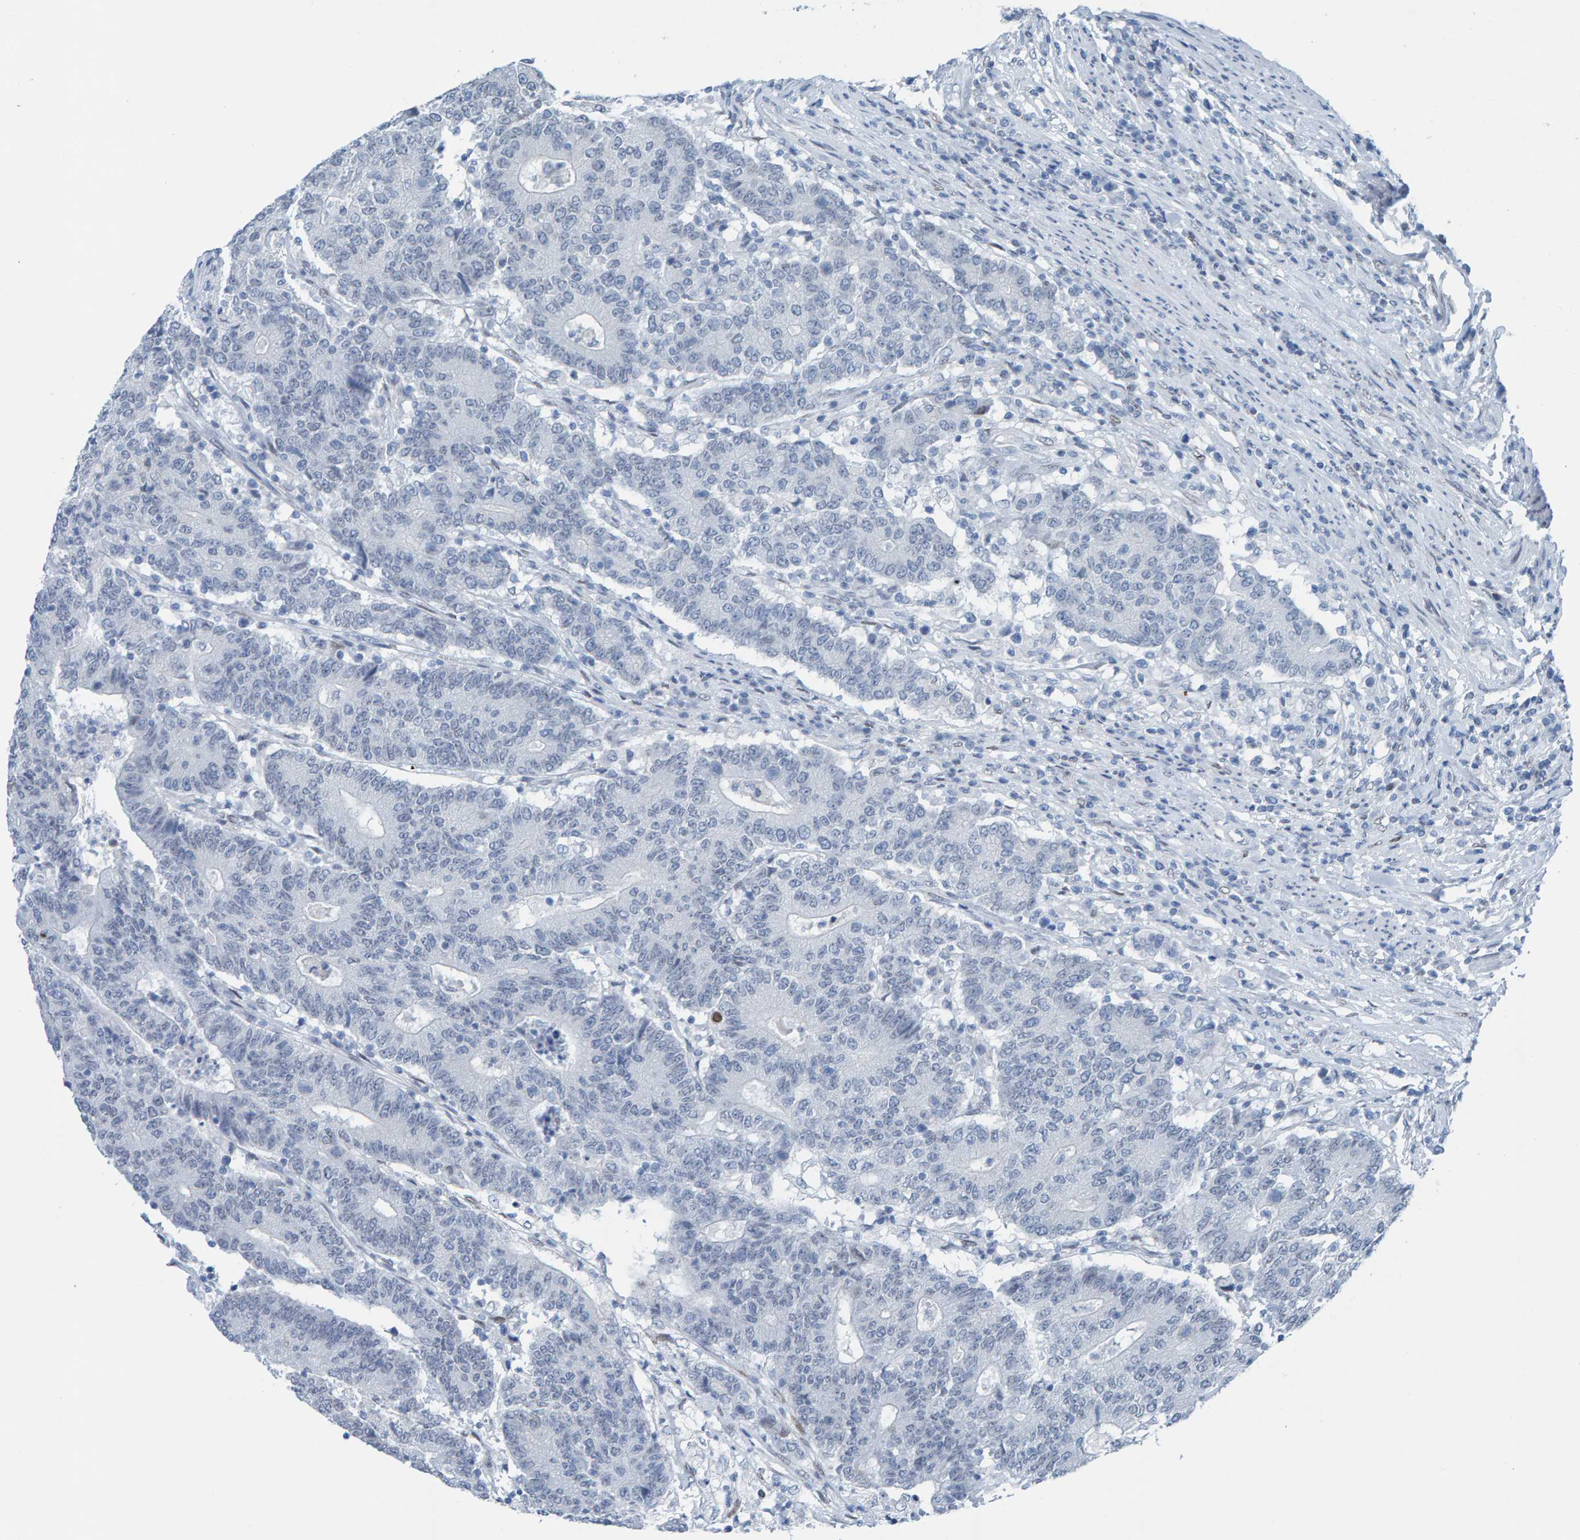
{"staining": {"intensity": "negative", "quantity": "none", "location": "none"}, "tissue": "colorectal cancer", "cell_type": "Tumor cells", "image_type": "cancer", "snomed": [{"axis": "morphology", "description": "Normal tissue, NOS"}, {"axis": "morphology", "description": "Adenocarcinoma, NOS"}, {"axis": "topography", "description": "Colon"}], "caption": "The histopathology image displays no staining of tumor cells in colorectal adenocarcinoma.", "gene": "LMNB2", "patient": {"sex": "female", "age": 75}}